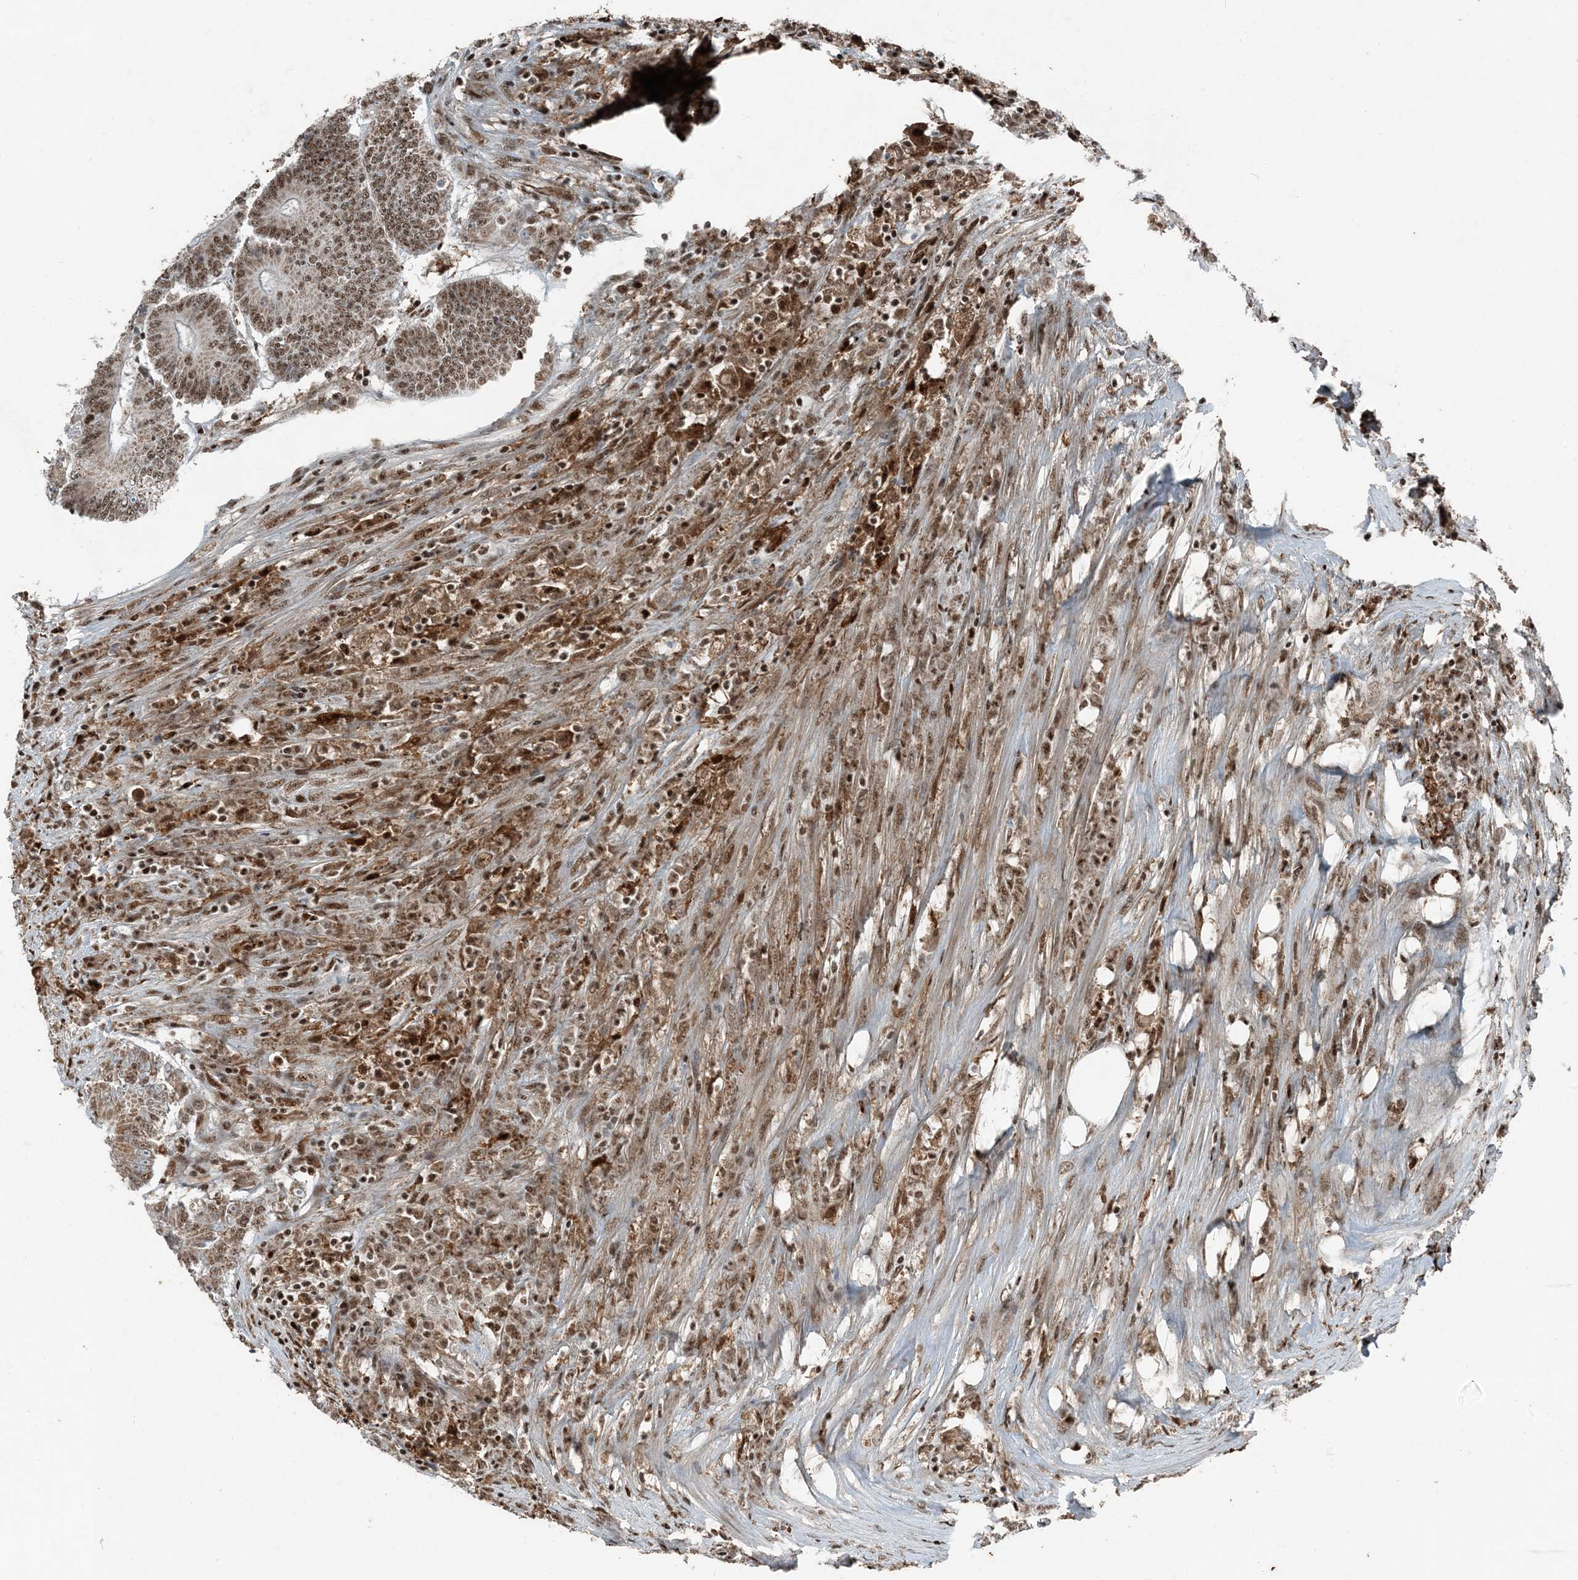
{"staining": {"intensity": "moderate", "quantity": ">75%", "location": "nuclear"}, "tissue": "colorectal cancer", "cell_type": "Tumor cells", "image_type": "cancer", "snomed": [{"axis": "morphology", "description": "Adenocarcinoma, NOS"}, {"axis": "topography", "description": "Colon"}], "caption": "A histopathology image showing moderate nuclear expression in approximately >75% of tumor cells in colorectal adenocarcinoma, as visualized by brown immunohistochemical staining.", "gene": "TADA2B", "patient": {"sex": "male", "age": 83}}